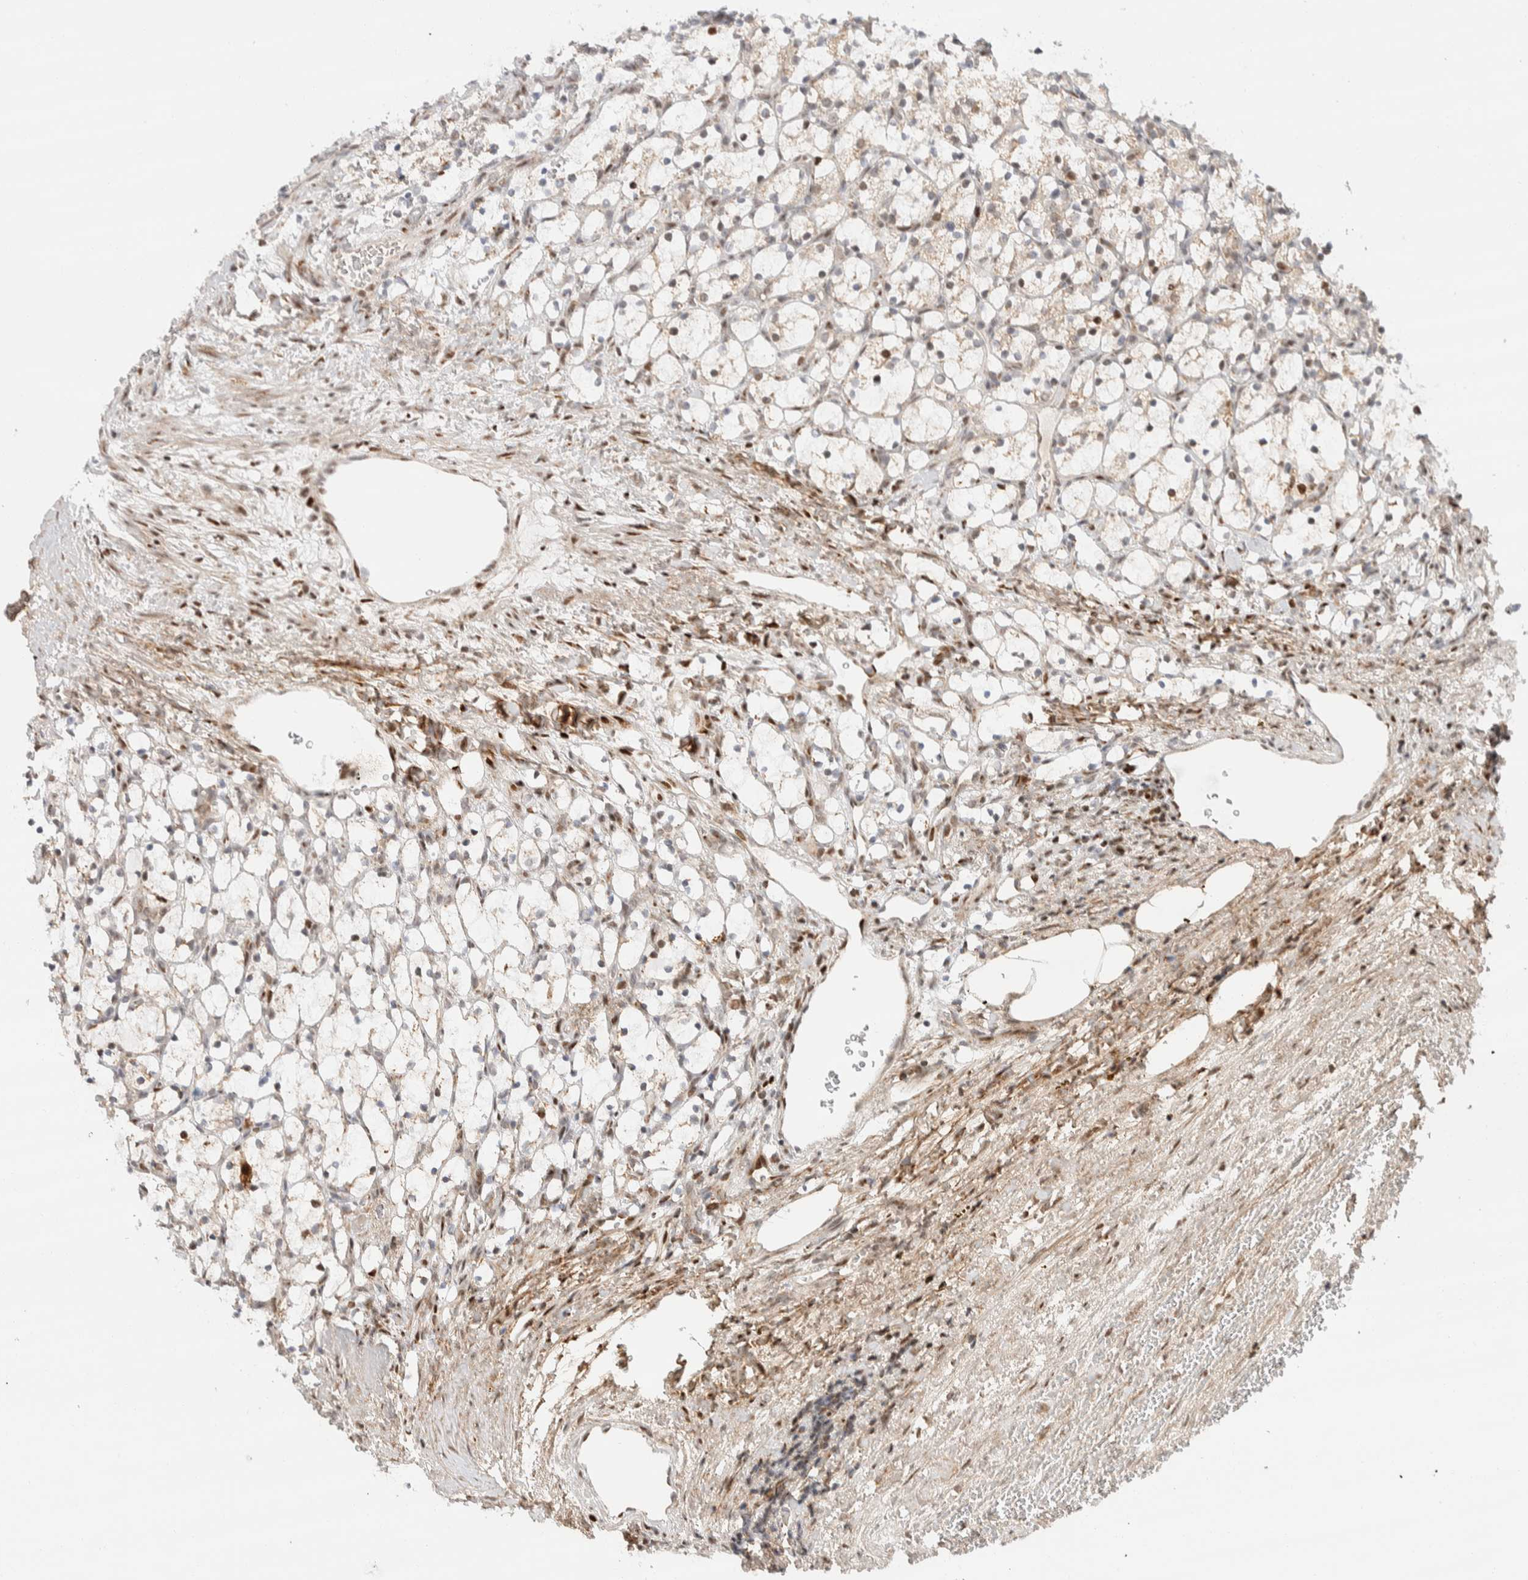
{"staining": {"intensity": "weak", "quantity": "<25%", "location": "cytoplasmic/membranous"}, "tissue": "renal cancer", "cell_type": "Tumor cells", "image_type": "cancer", "snomed": [{"axis": "morphology", "description": "Adenocarcinoma, NOS"}, {"axis": "topography", "description": "Kidney"}], "caption": "Image shows no protein staining in tumor cells of adenocarcinoma (renal) tissue.", "gene": "TSPAN32", "patient": {"sex": "female", "age": 69}}